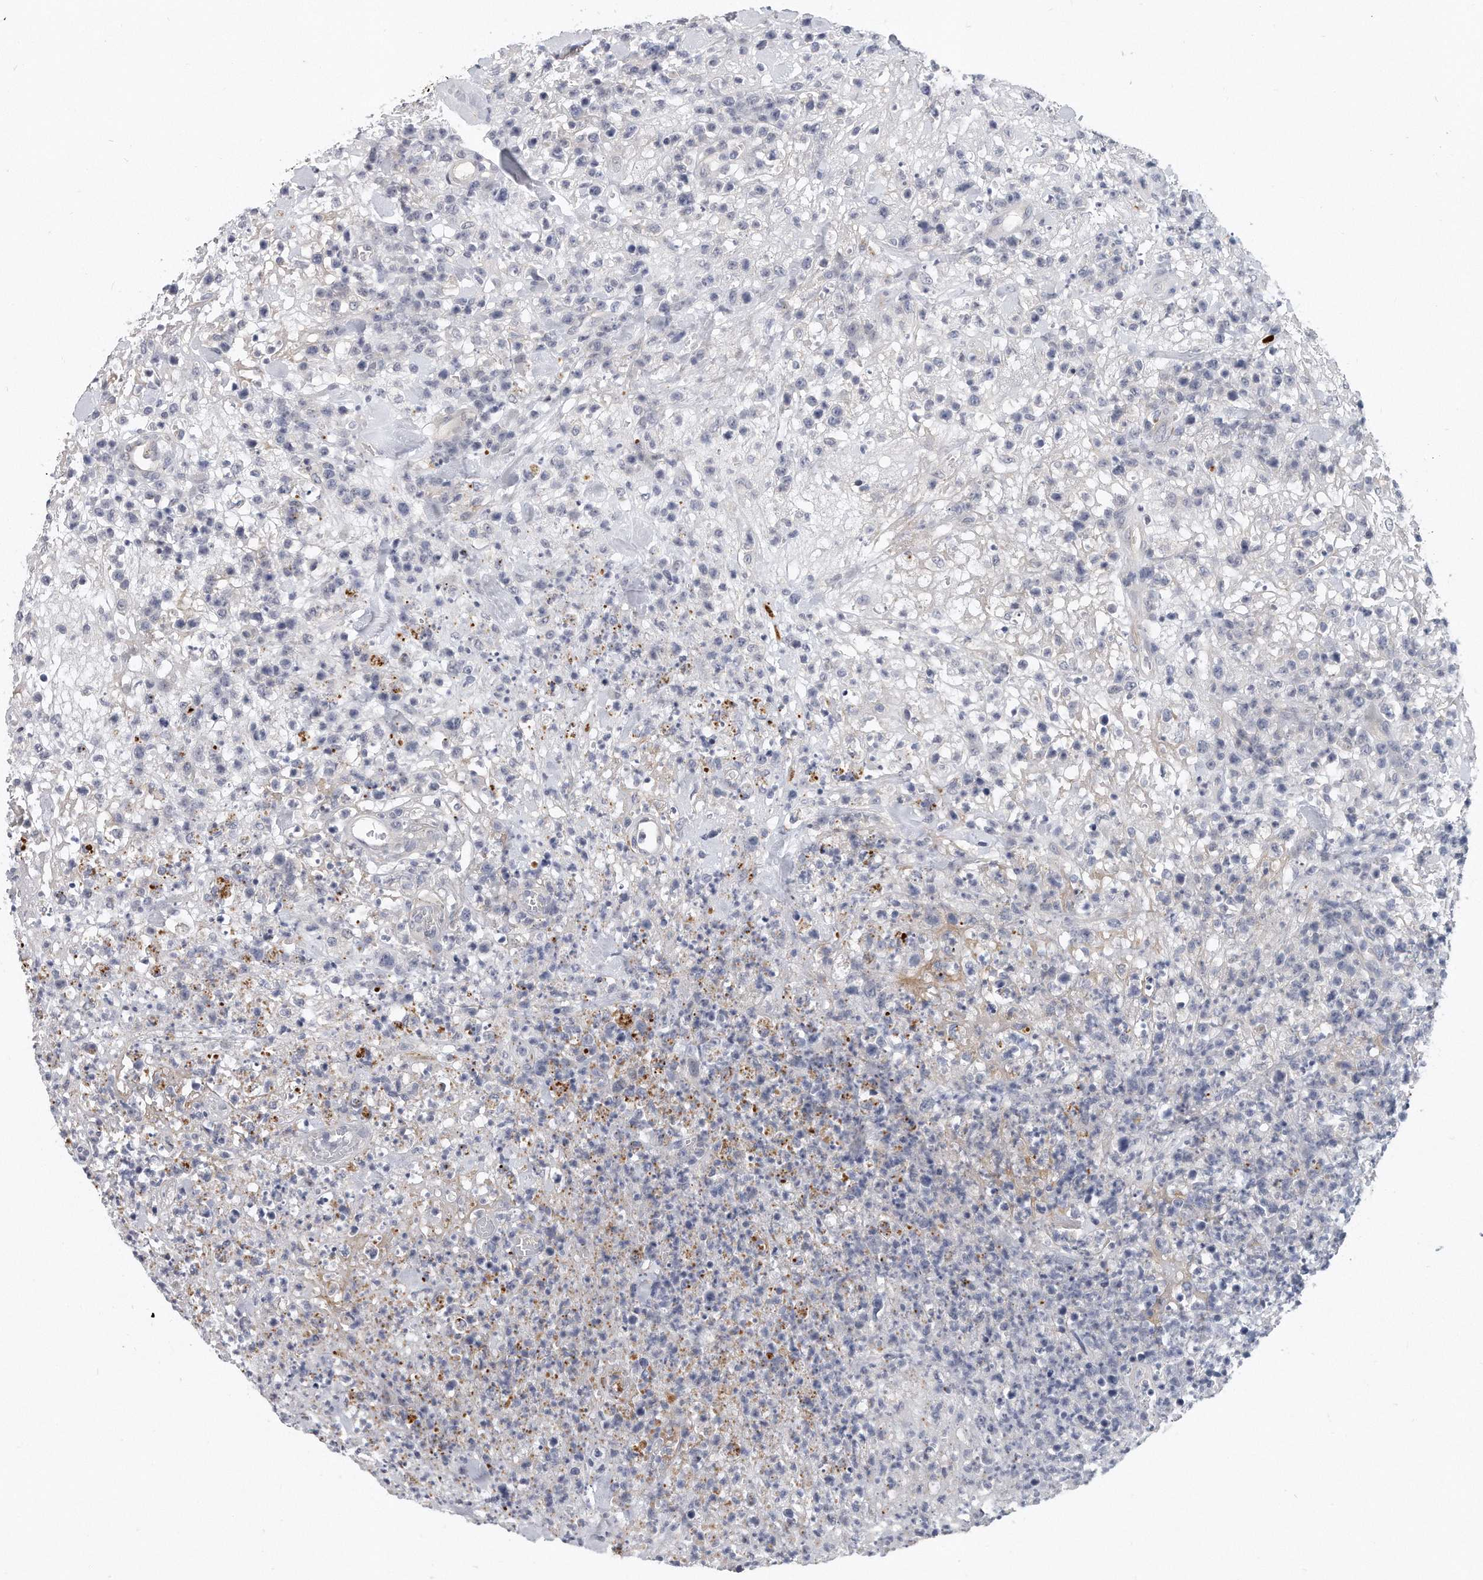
{"staining": {"intensity": "negative", "quantity": "none", "location": "none"}, "tissue": "lymphoma", "cell_type": "Tumor cells", "image_type": "cancer", "snomed": [{"axis": "morphology", "description": "Malignant lymphoma, non-Hodgkin's type, High grade"}, {"axis": "topography", "description": "Colon"}], "caption": "Immunohistochemistry micrograph of neoplastic tissue: human lymphoma stained with DAB (3,3'-diaminobenzidine) reveals no significant protein positivity in tumor cells.", "gene": "KLHL7", "patient": {"sex": "female", "age": 53}}